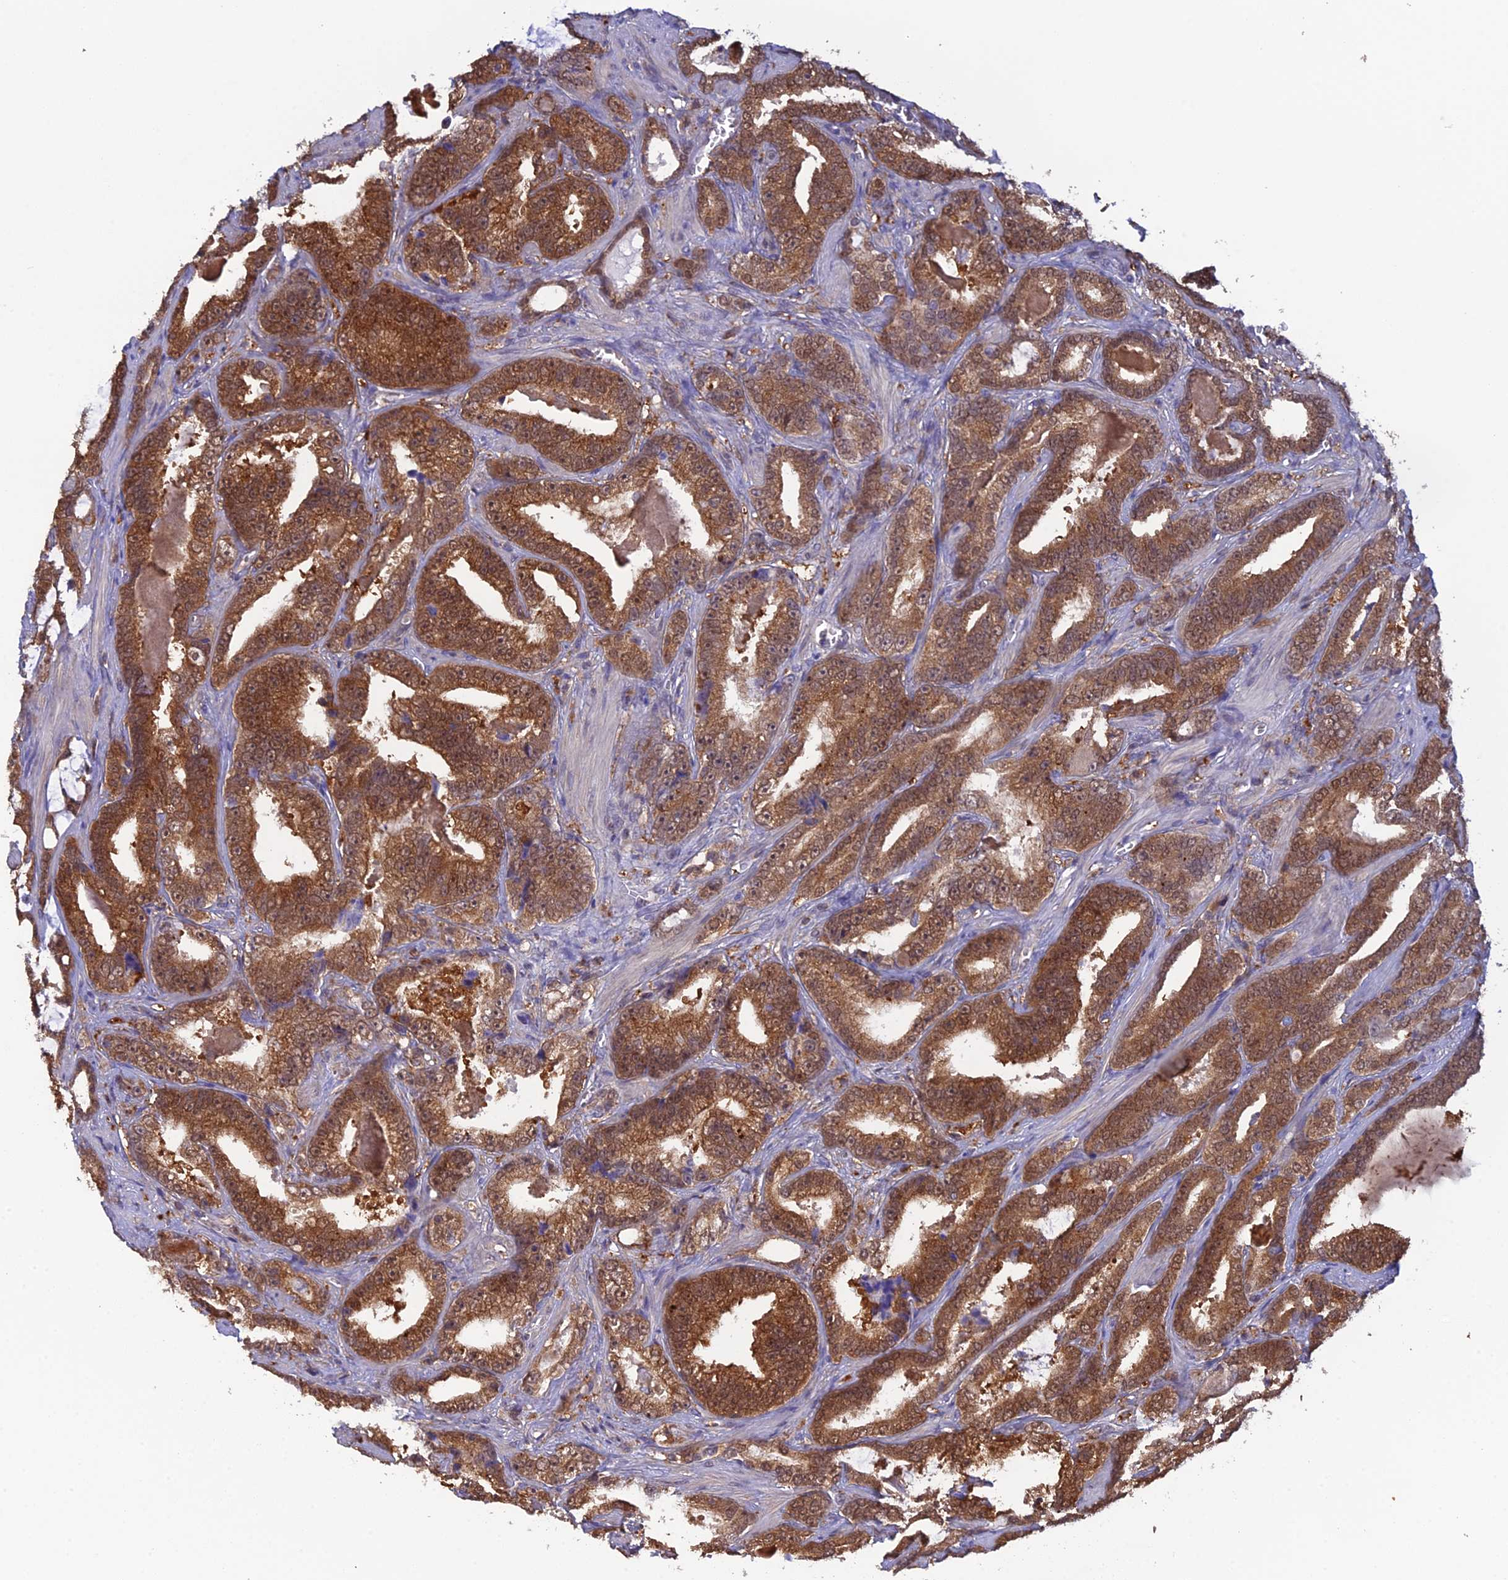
{"staining": {"intensity": "moderate", "quantity": ">75%", "location": "cytoplasmic/membranous,nuclear"}, "tissue": "prostate cancer", "cell_type": "Tumor cells", "image_type": "cancer", "snomed": [{"axis": "morphology", "description": "Adenocarcinoma, High grade"}, {"axis": "topography", "description": "Prostate and seminal vesicle, NOS"}], "caption": "Immunohistochemical staining of high-grade adenocarcinoma (prostate) demonstrates medium levels of moderate cytoplasmic/membranous and nuclear positivity in about >75% of tumor cells. (DAB (3,3'-diaminobenzidine) IHC, brown staining for protein, blue staining for nuclei).", "gene": "HINT1", "patient": {"sex": "male", "age": 67}}